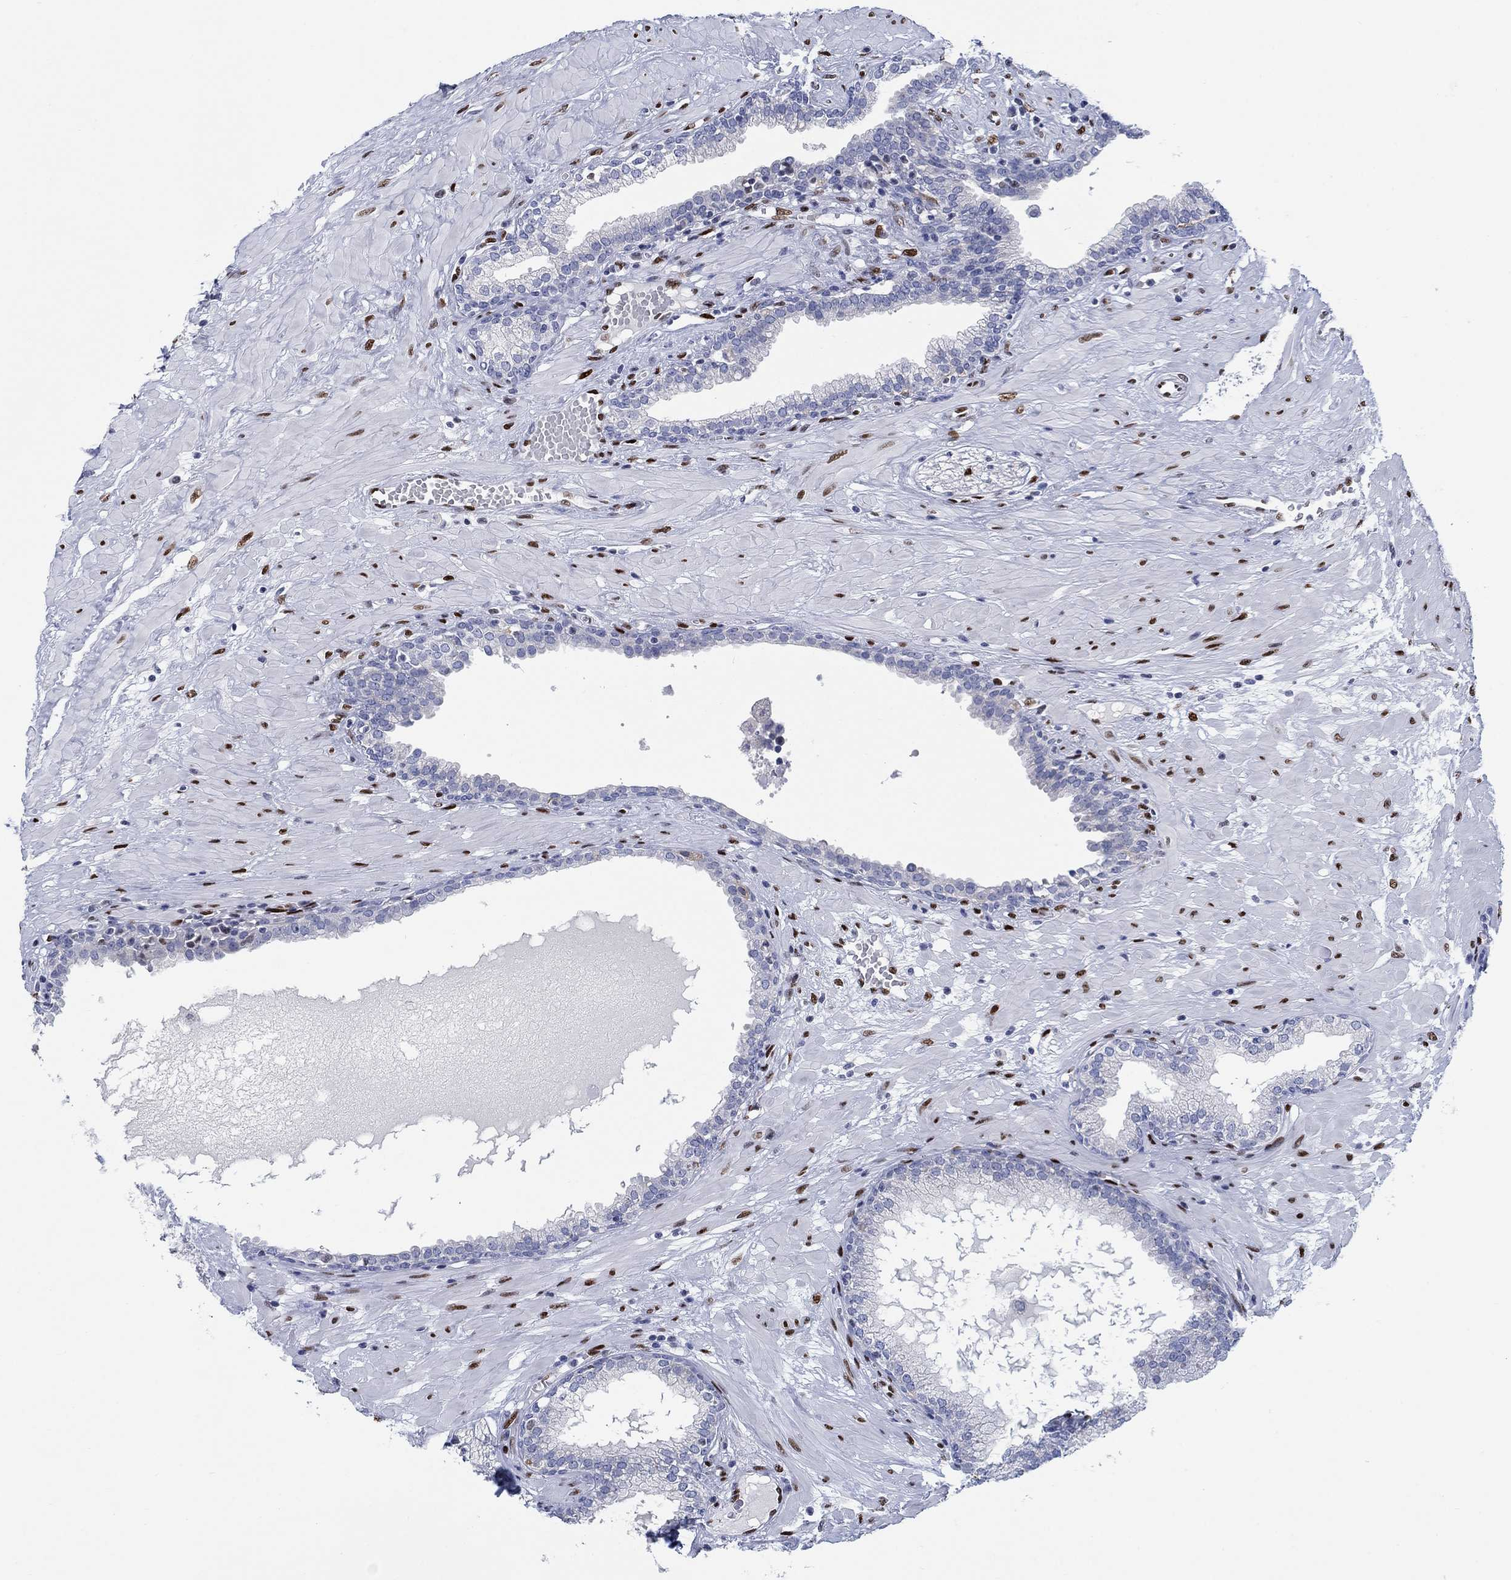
{"staining": {"intensity": "negative", "quantity": "none", "location": "none"}, "tissue": "prostate", "cell_type": "Glandular cells", "image_type": "normal", "snomed": [{"axis": "morphology", "description": "Normal tissue, NOS"}, {"axis": "topography", "description": "Prostate"}], "caption": "Histopathology image shows no protein positivity in glandular cells of unremarkable prostate. (DAB (3,3'-diaminobenzidine) immunohistochemistry (IHC) with hematoxylin counter stain).", "gene": "ZEB1", "patient": {"sex": "male", "age": 64}}